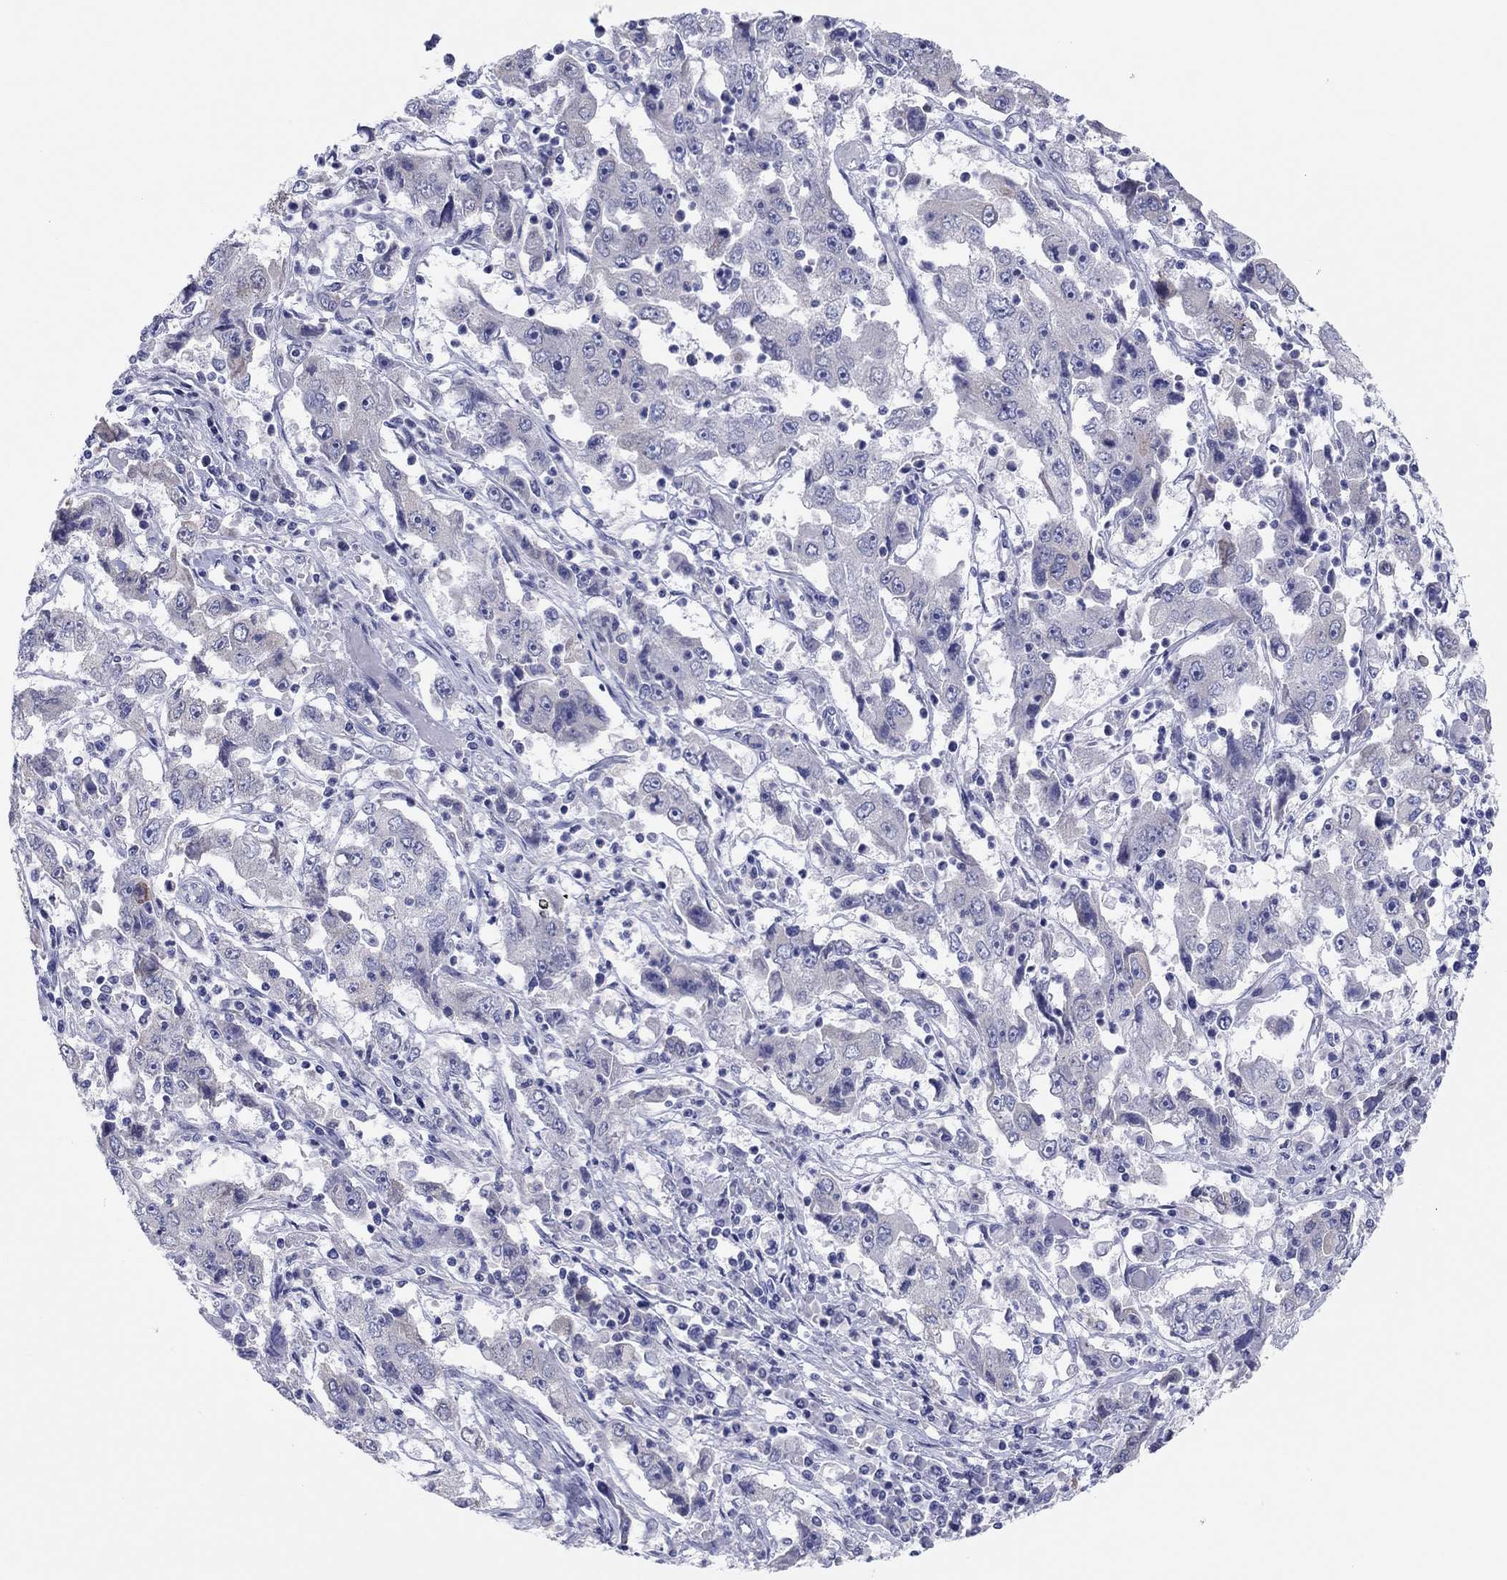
{"staining": {"intensity": "negative", "quantity": "none", "location": "none"}, "tissue": "cervical cancer", "cell_type": "Tumor cells", "image_type": "cancer", "snomed": [{"axis": "morphology", "description": "Squamous cell carcinoma, NOS"}, {"axis": "topography", "description": "Cervix"}], "caption": "Cervical squamous cell carcinoma stained for a protein using IHC demonstrates no positivity tumor cells.", "gene": "ERICH3", "patient": {"sex": "female", "age": 36}}